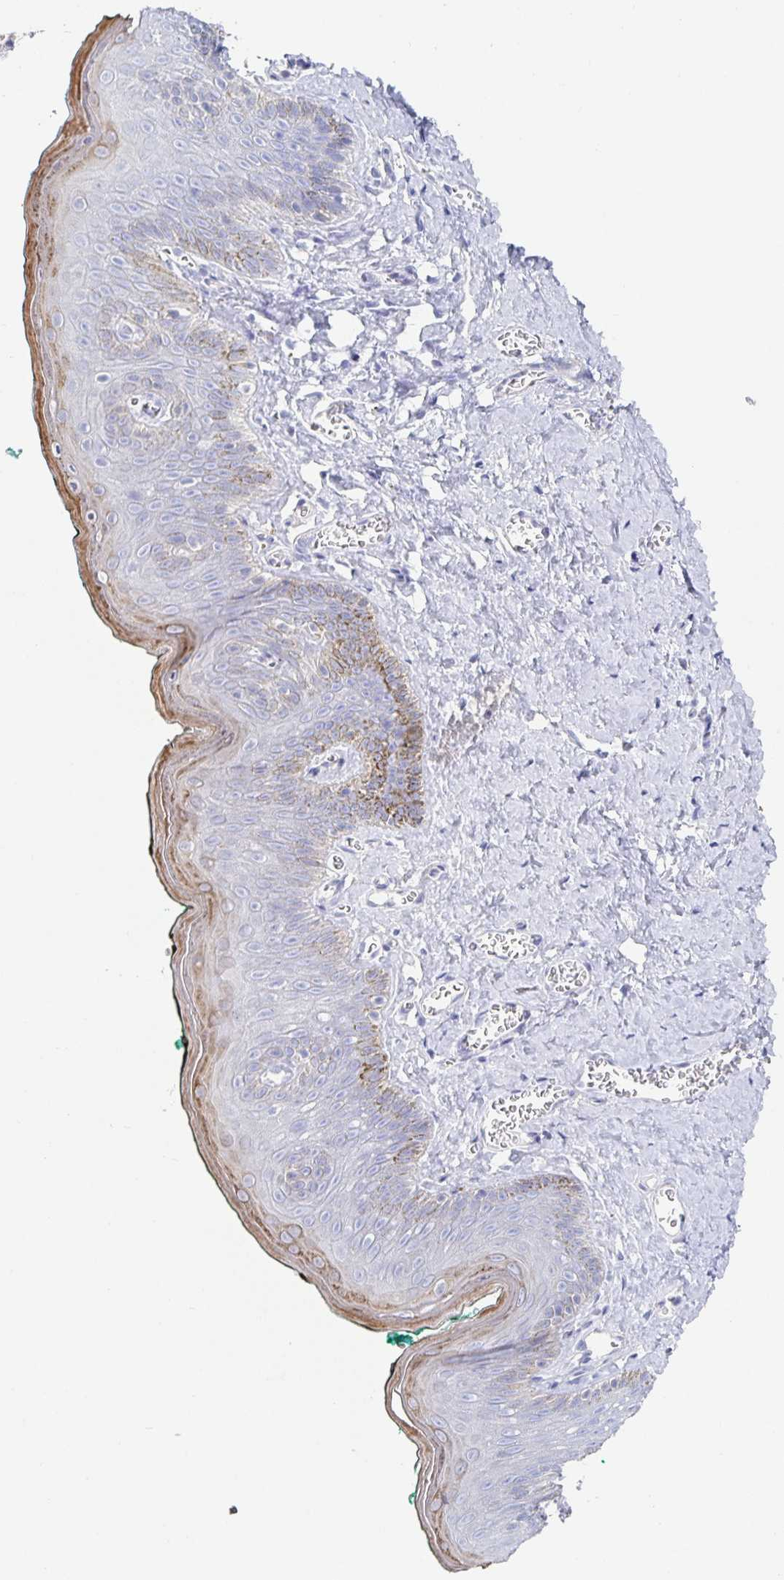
{"staining": {"intensity": "moderate", "quantity": "<25%", "location": "cytoplasmic/membranous"}, "tissue": "skin", "cell_type": "Epidermal cells", "image_type": "normal", "snomed": [{"axis": "morphology", "description": "Normal tissue, NOS"}, {"axis": "topography", "description": "Vulva"}, {"axis": "topography", "description": "Peripheral nerve tissue"}], "caption": "About <25% of epidermal cells in benign human skin display moderate cytoplasmic/membranous protein staining as visualized by brown immunohistochemical staining.", "gene": "PACSIN1", "patient": {"sex": "female", "age": 66}}